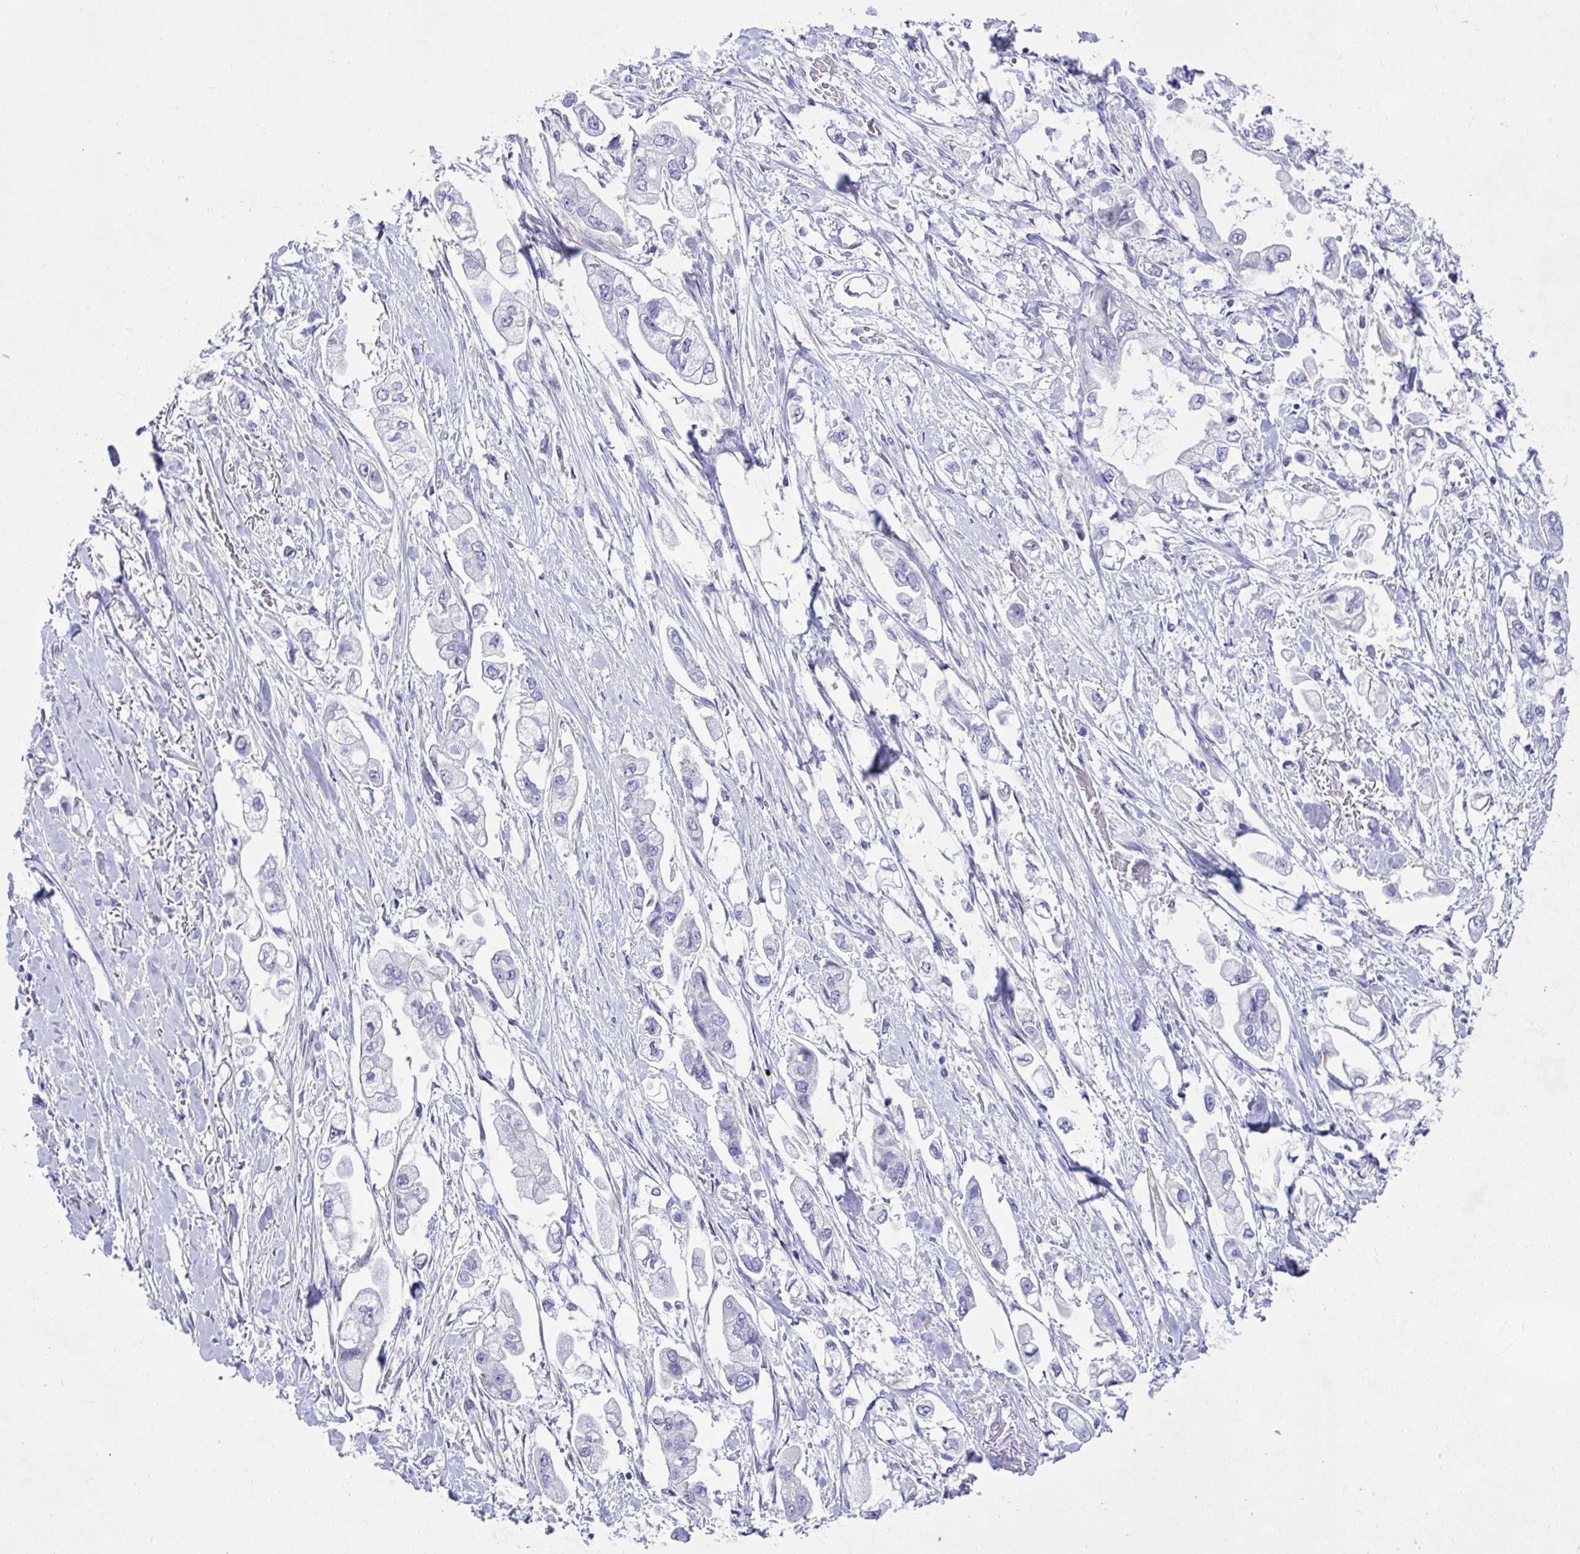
{"staining": {"intensity": "negative", "quantity": "none", "location": "none"}, "tissue": "stomach cancer", "cell_type": "Tumor cells", "image_type": "cancer", "snomed": [{"axis": "morphology", "description": "Adenocarcinoma, NOS"}, {"axis": "topography", "description": "Stomach"}], "caption": "This is an immunohistochemistry image of human stomach cancer. There is no expression in tumor cells.", "gene": "NFXL1", "patient": {"sex": "male", "age": 62}}